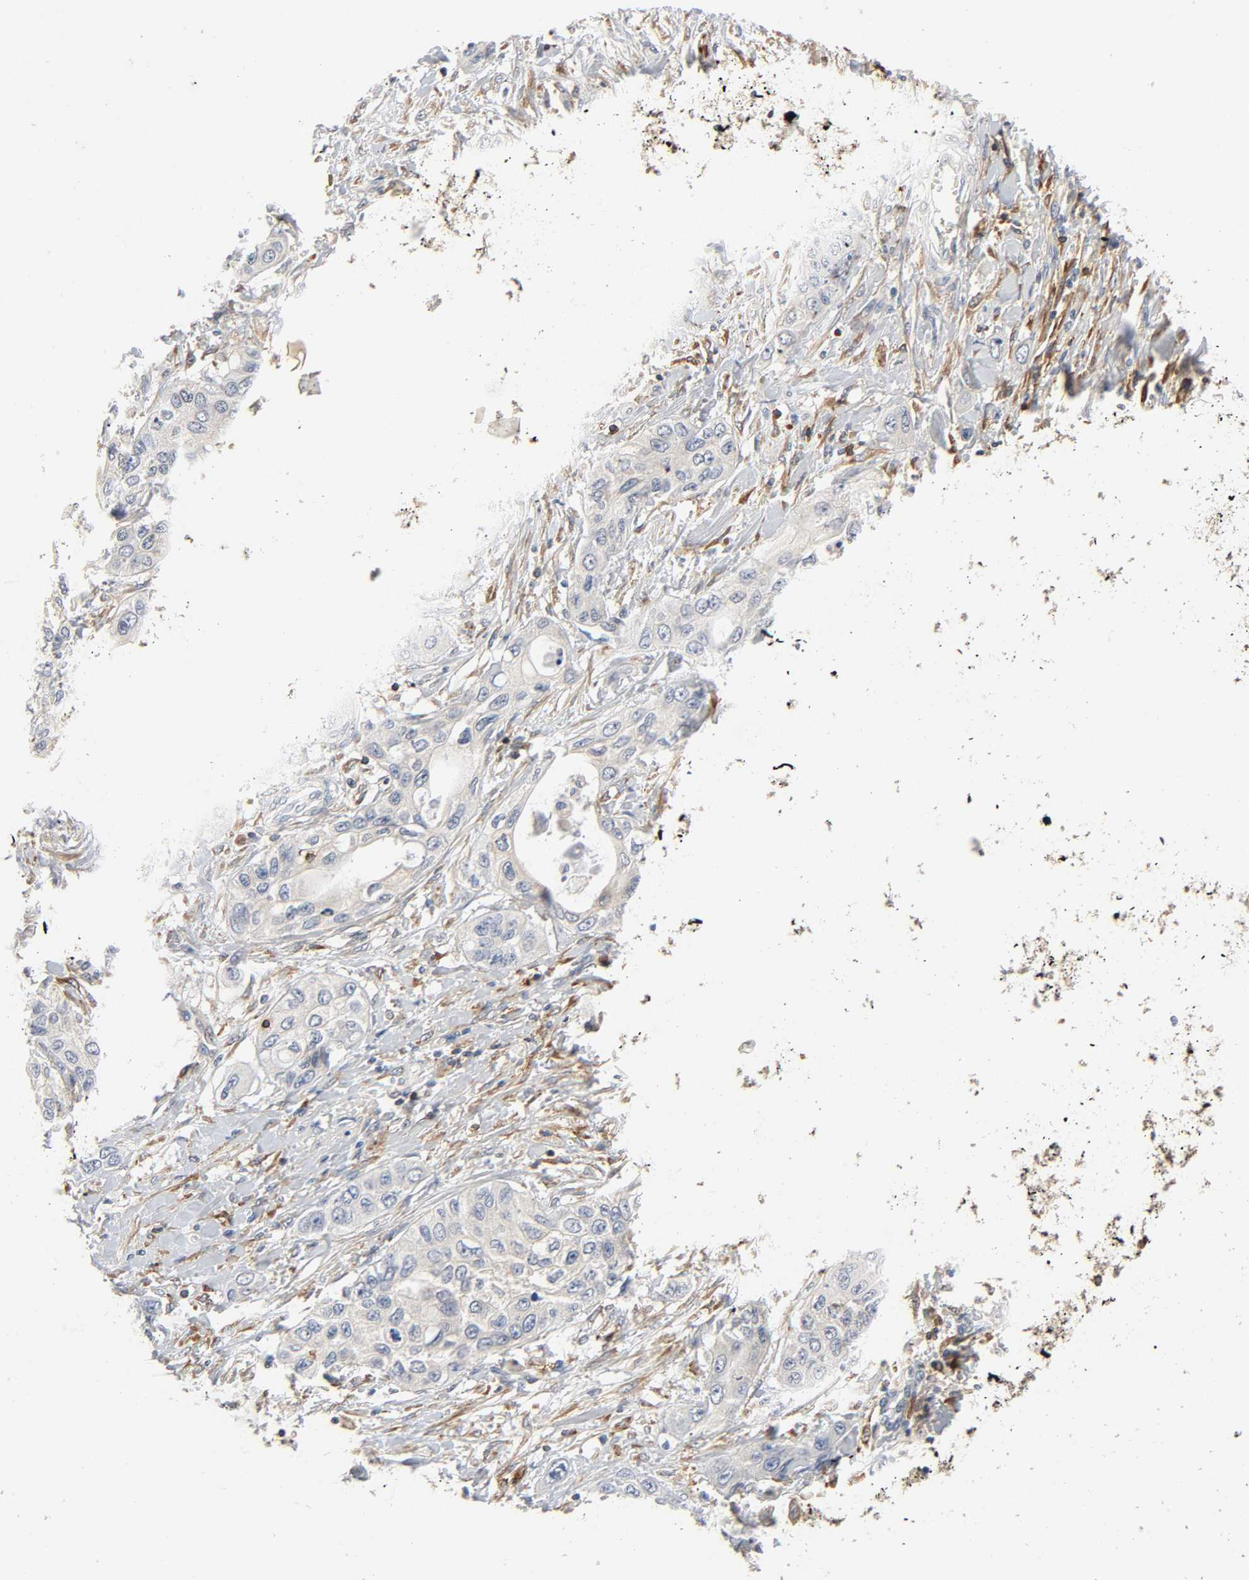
{"staining": {"intensity": "negative", "quantity": "none", "location": "none"}, "tissue": "pancreatic cancer", "cell_type": "Tumor cells", "image_type": "cancer", "snomed": [{"axis": "morphology", "description": "Adenocarcinoma, NOS"}, {"axis": "topography", "description": "Pancreas"}], "caption": "Tumor cells are negative for protein expression in human pancreatic adenocarcinoma.", "gene": "BIN1", "patient": {"sex": "female", "age": 70}}